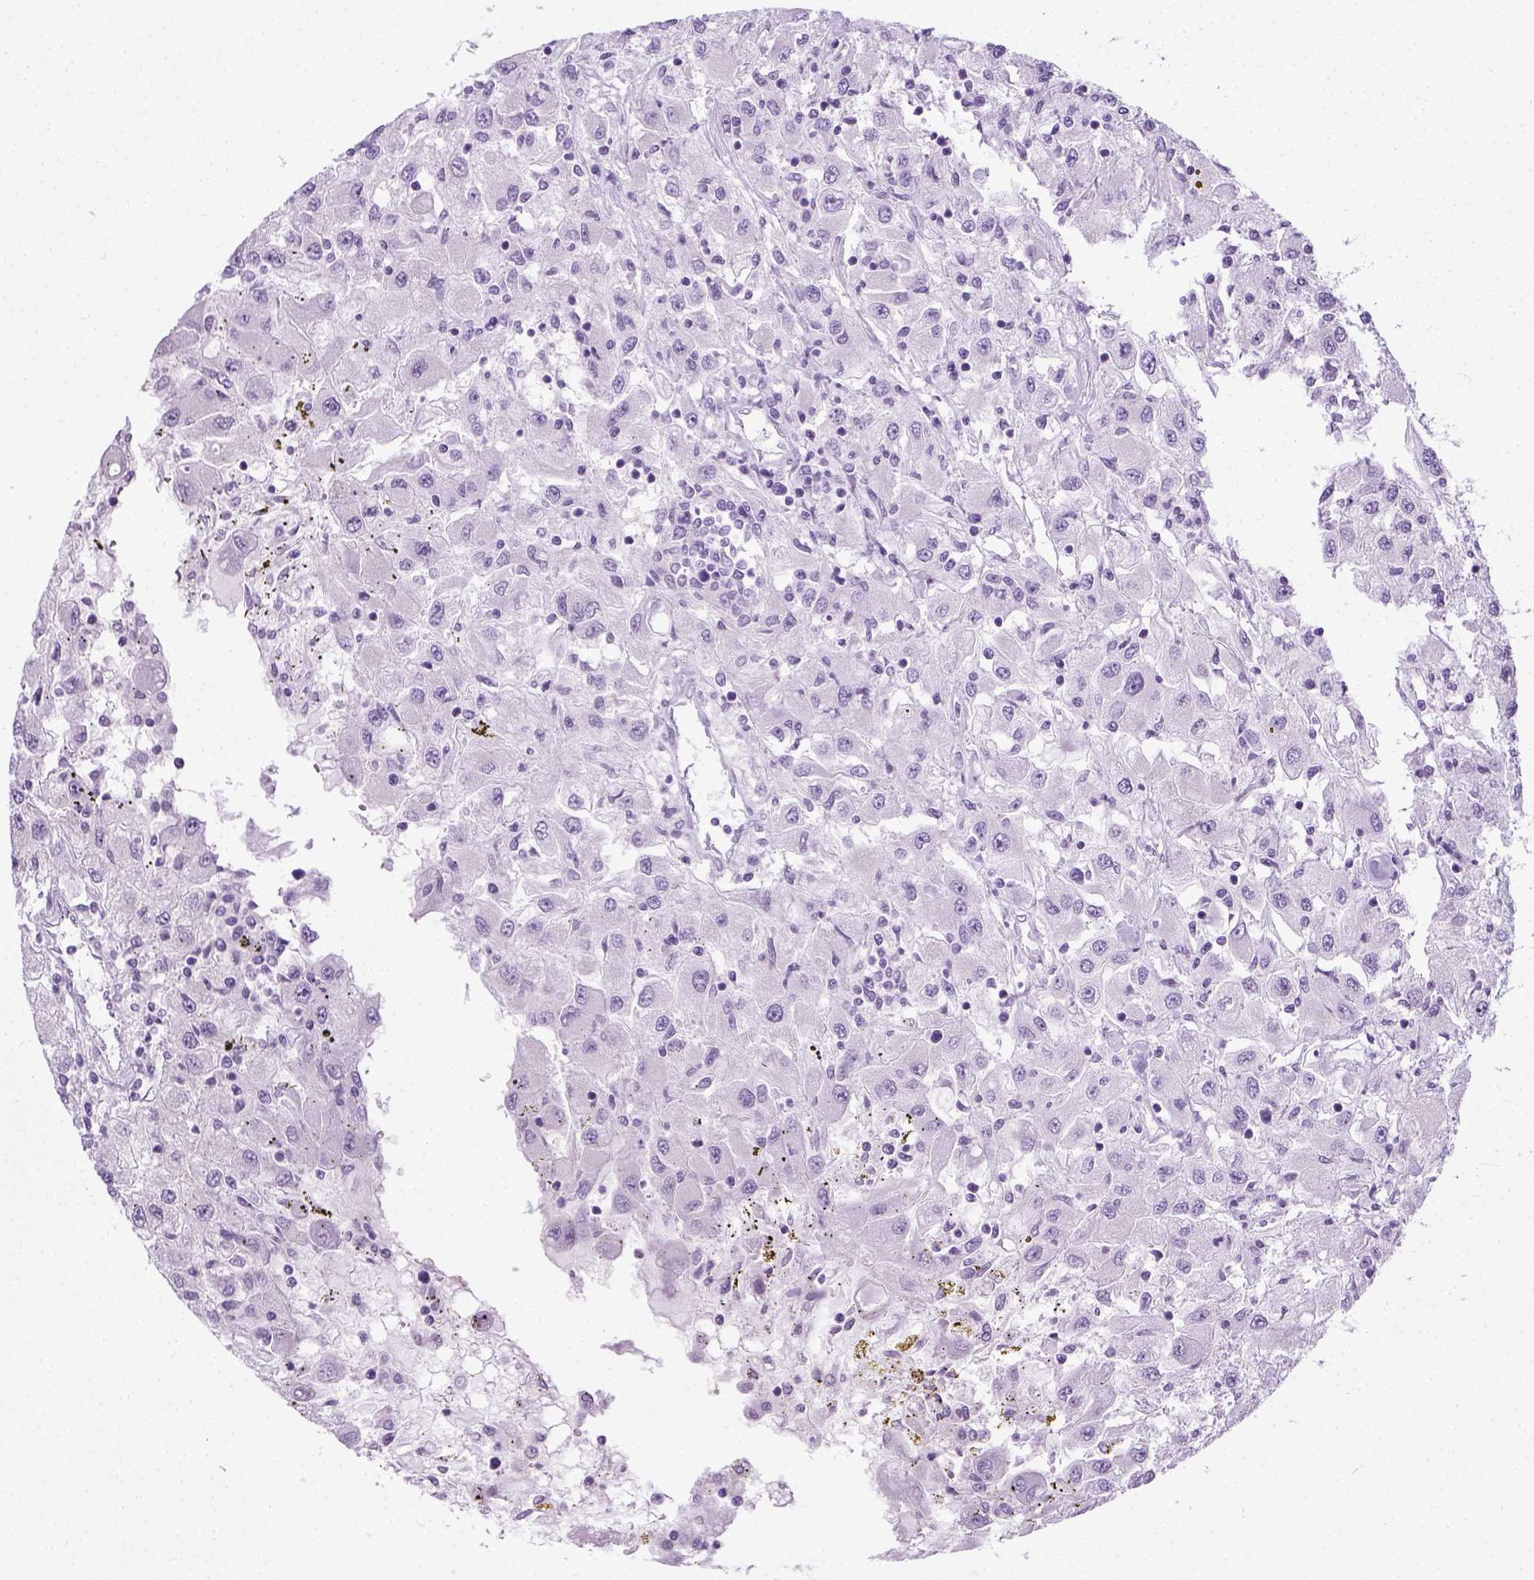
{"staining": {"intensity": "negative", "quantity": "none", "location": "none"}, "tissue": "renal cancer", "cell_type": "Tumor cells", "image_type": "cancer", "snomed": [{"axis": "morphology", "description": "Adenocarcinoma, NOS"}, {"axis": "topography", "description": "Kidney"}], "caption": "This is an immunohistochemistry (IHC) histopathology image of human renal cancer (adenocarcinoma). There is no staining in tumor cells.", "gene": "LGSN", "patient": {"sex": "female", "age": 67}}